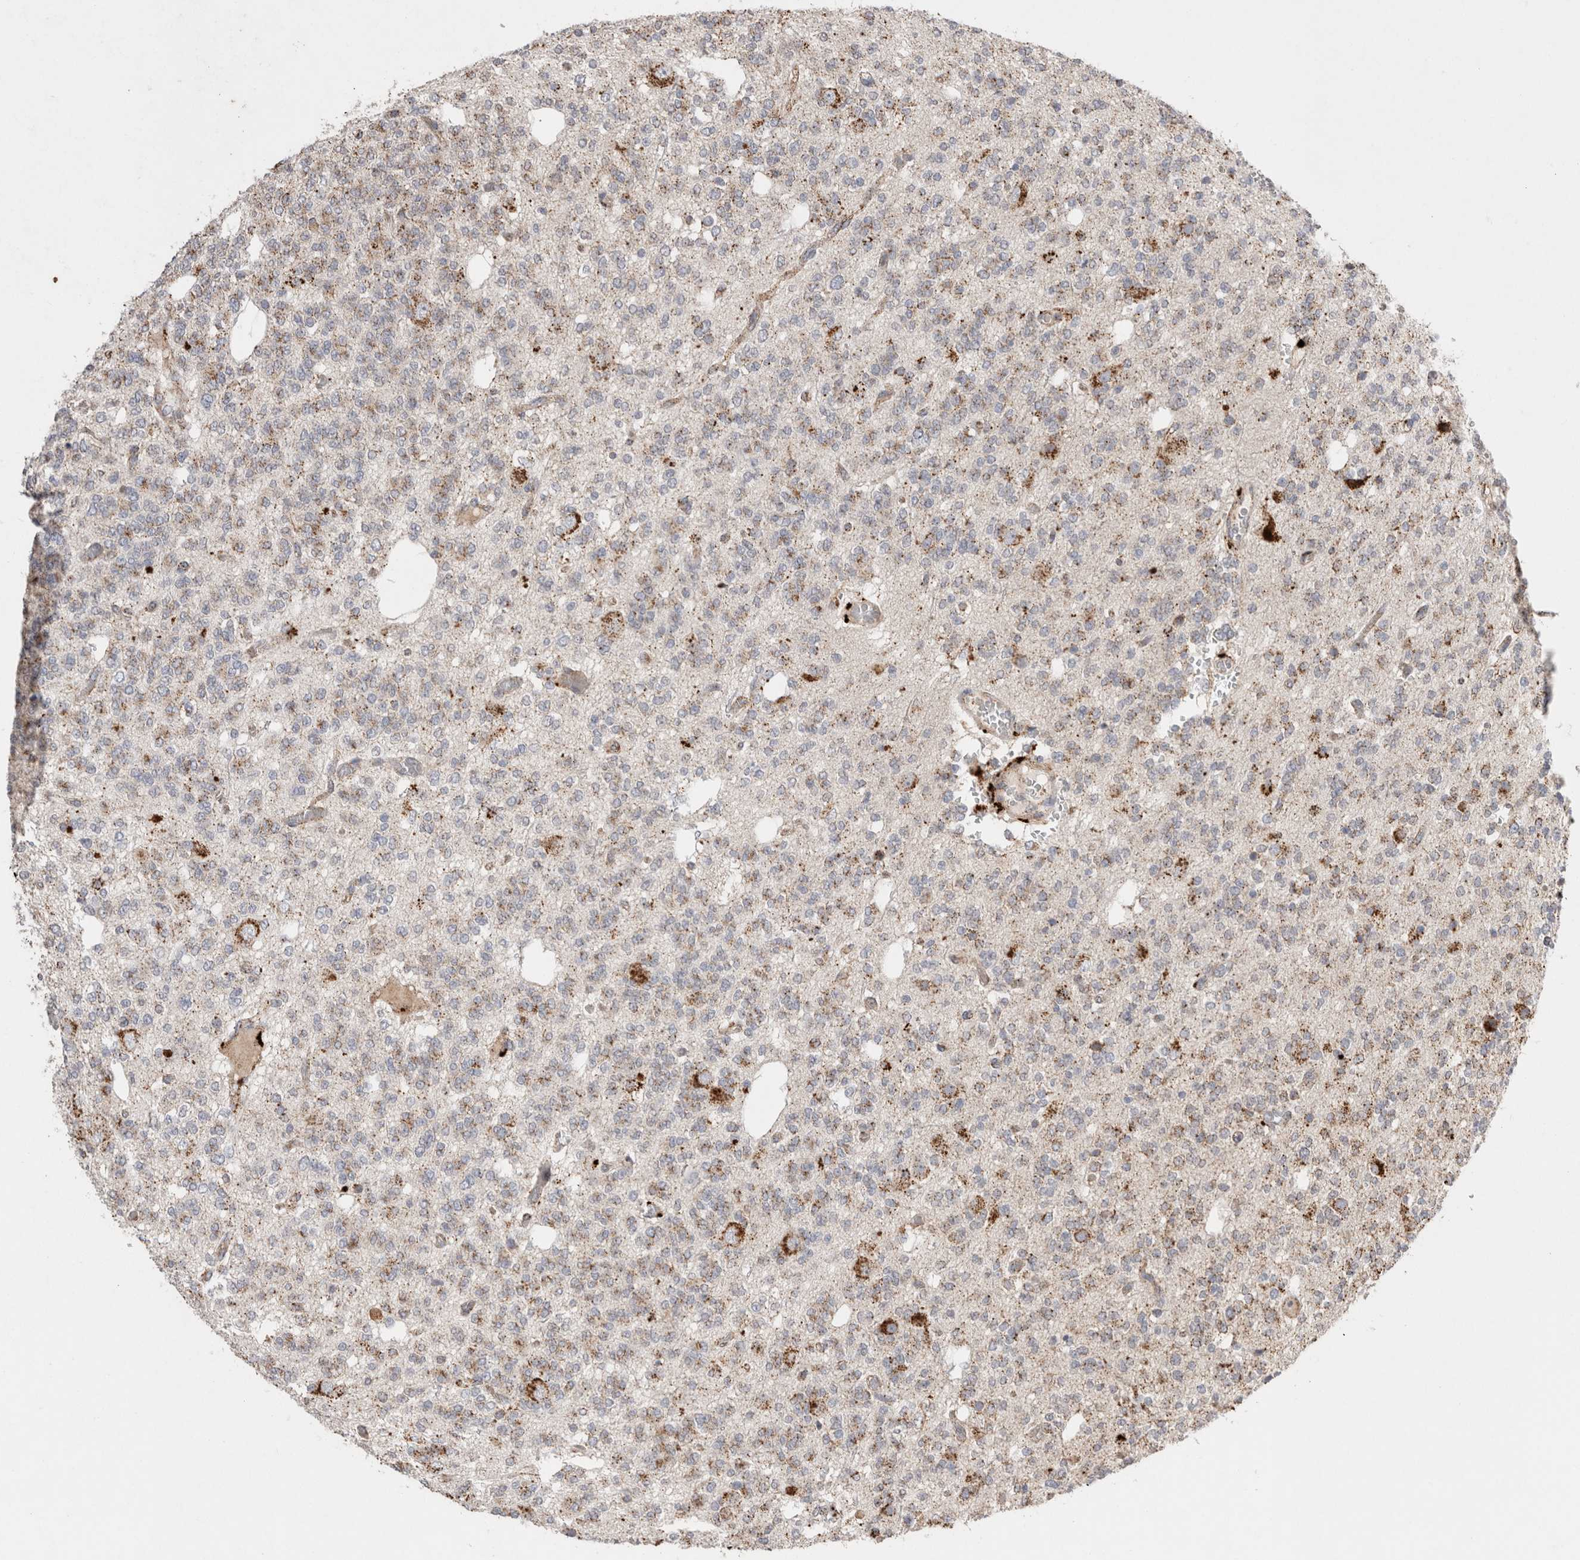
{"staining": {"intensity": "weak", "quantity": ">75%", "location": "cytoplasmic/membranous"}, "tissue": "glioma", "cell_type": "Tumor cells", "image_type": "cancer", "snomed": [{"axis": "morphology", "description": "Glioma, malignant, Low grade"}, {"axis": "topography", "description": "Brain"}], "caption": "Immunohistochemical staining of malignant low-grade glioma displays low levels of weak cytoplasmic/membranous staining in approximately >75% of tumor cells. The protein is shown in brown color, while the nuclei are stained blue.", "gene": "CTSA", "patient": {"sex": "male", "age": 38}}